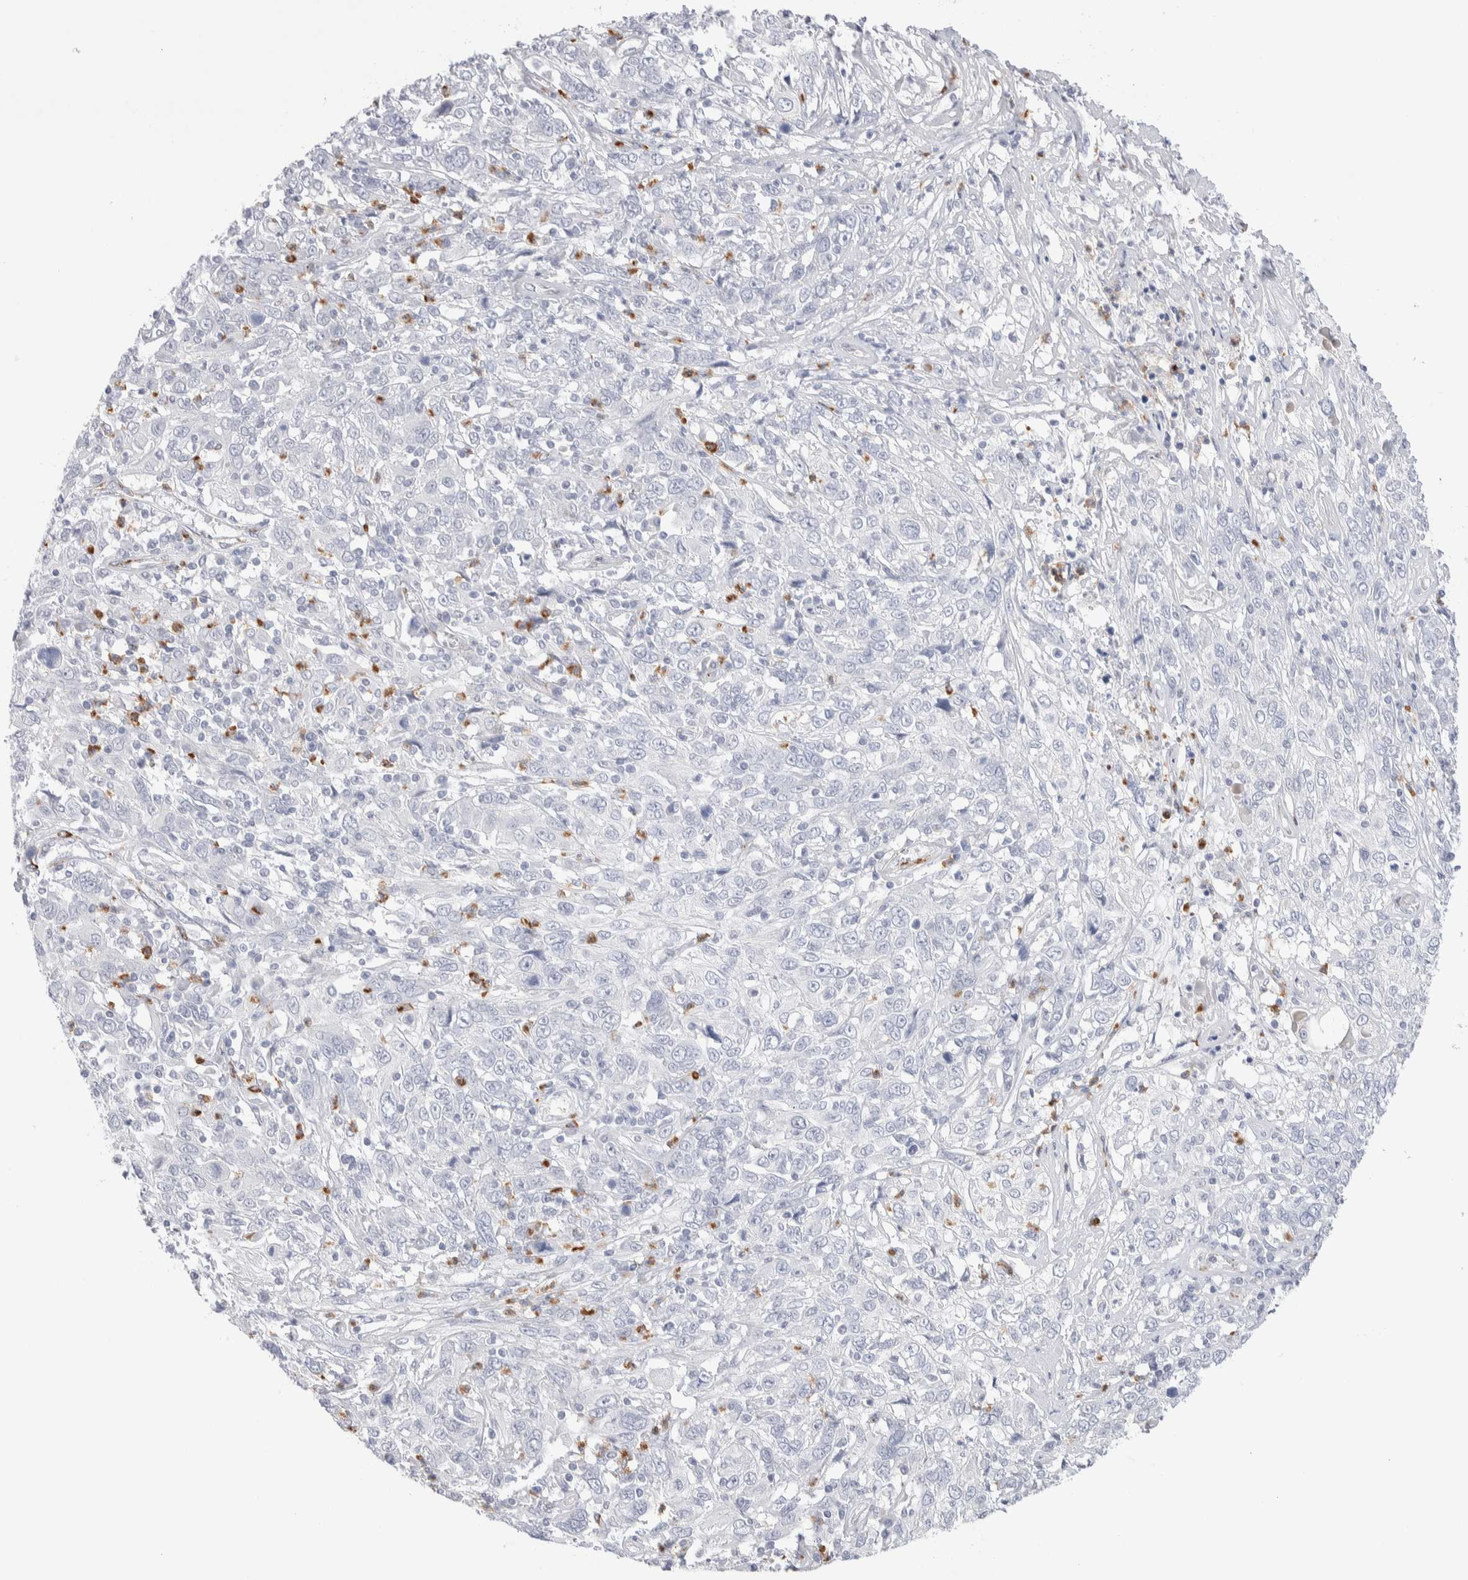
{"staining": {"intensity": "negative", "quantity": "none", "location": "none"}, "tissue": "cervical cancer", "cell_type": "Tumor cells", "image_type": "cancer", "snomed": [{"axis": "morphology", "description": "Squamous cell carcinoma, NOS"}, {"axis": "topography", "description": "Cervix"}], "caption": "High magnification brightfield microscopy of cervical cancer stained with DAB (3,3'-diaminobenzidine) (brown) and counterstained with hematoxylin (blue): tumor cells show no significant positivity. Brightfield microscopy of IHC stained with DAB (3,3'-diaminobenzidine) (brown) and hematoxylin (blue), captured at high magnification.", "gene": "SEPTIN4", "patient": {"sex": "female", "age": 46}}